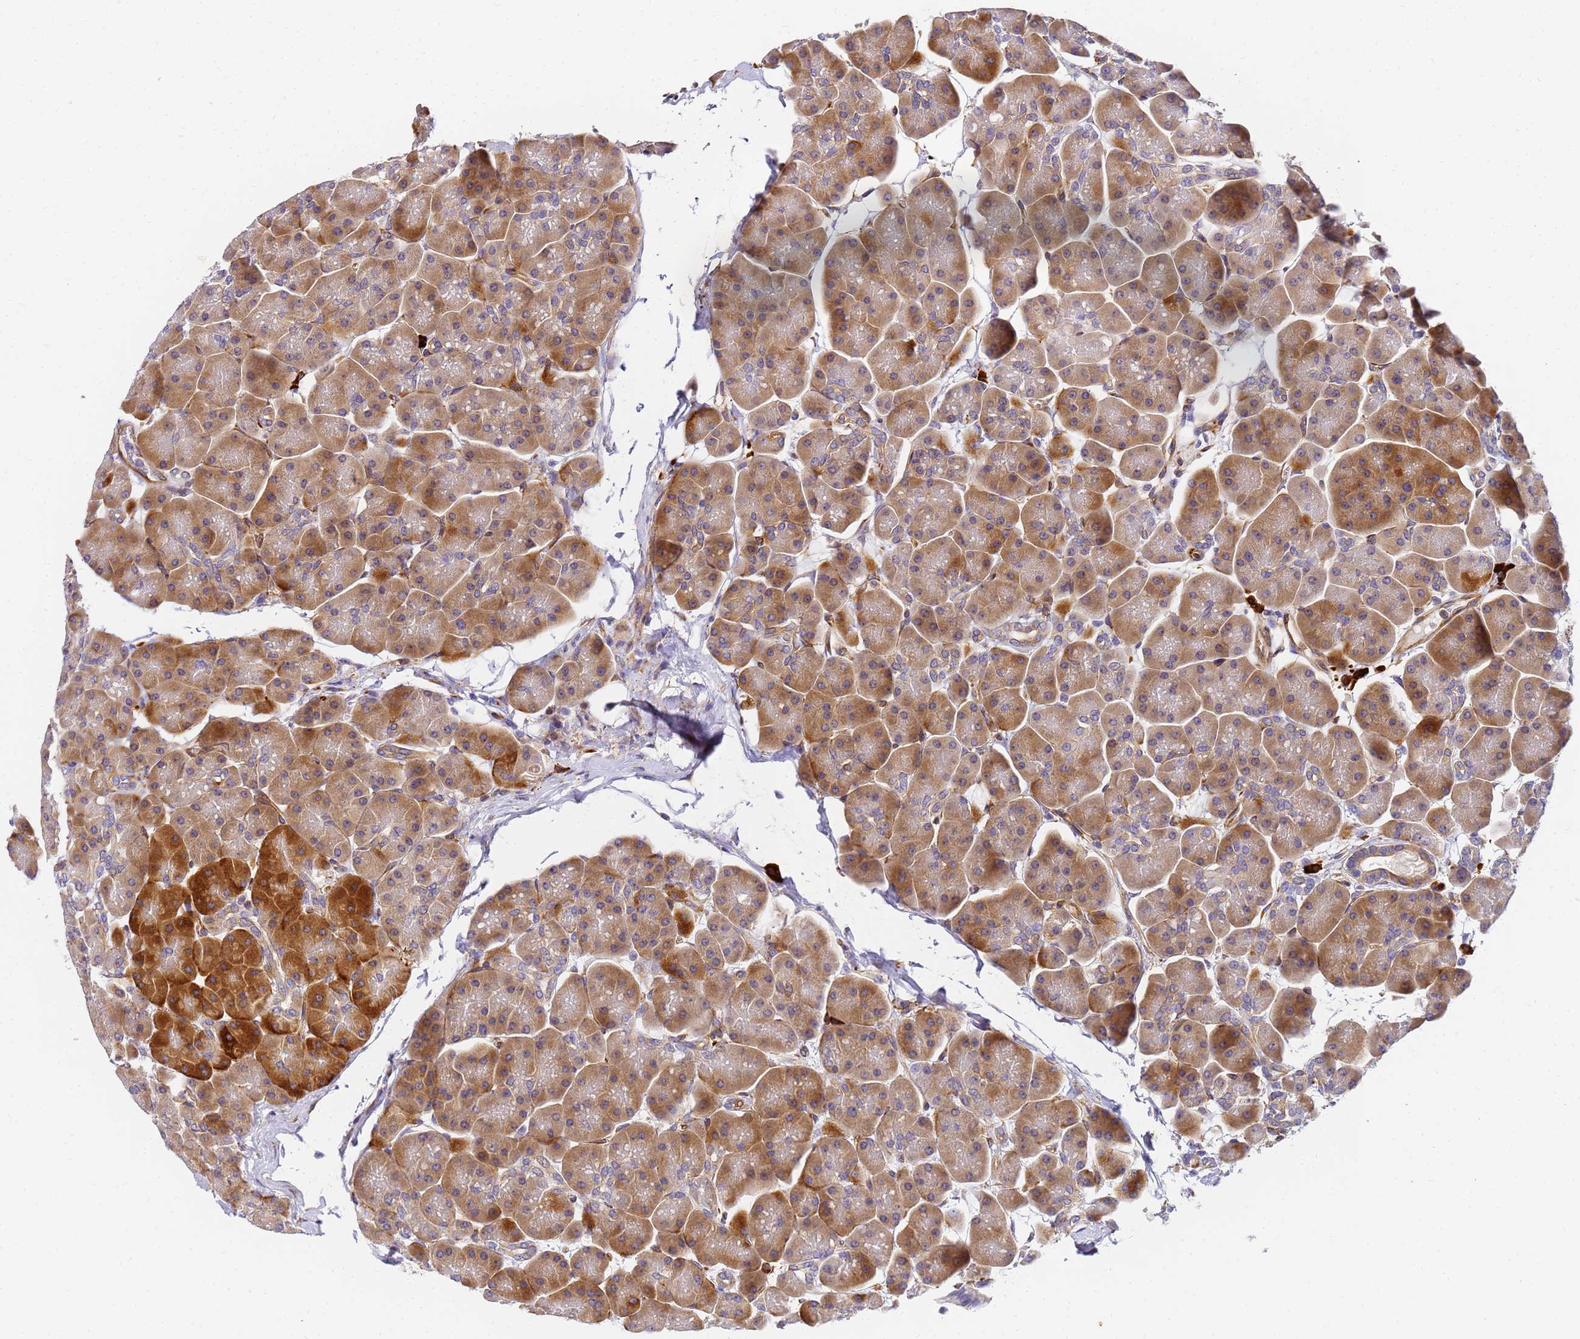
{"staining": {"intensity": "strong", "quantity": "25%-75%", "location": "cytoplasmic/membranous"}, "tissue": "pancreas", "cell_type": "Exocrine glandular cells", "image_type": "normal", "snomed": [{"axis": "morphology", "description": "Normal tissue, NOS"}, {"axis": "topography", "description": "Pancreas"}], "caption": "Brown immunohistochemical staining in benign pancreas reveals strong cytoplasmic/membranous expression in about 25%-75% of exocrine glandular cells.", "gene": "POM121C", "patient": {"sex": "male", "age": 66}}